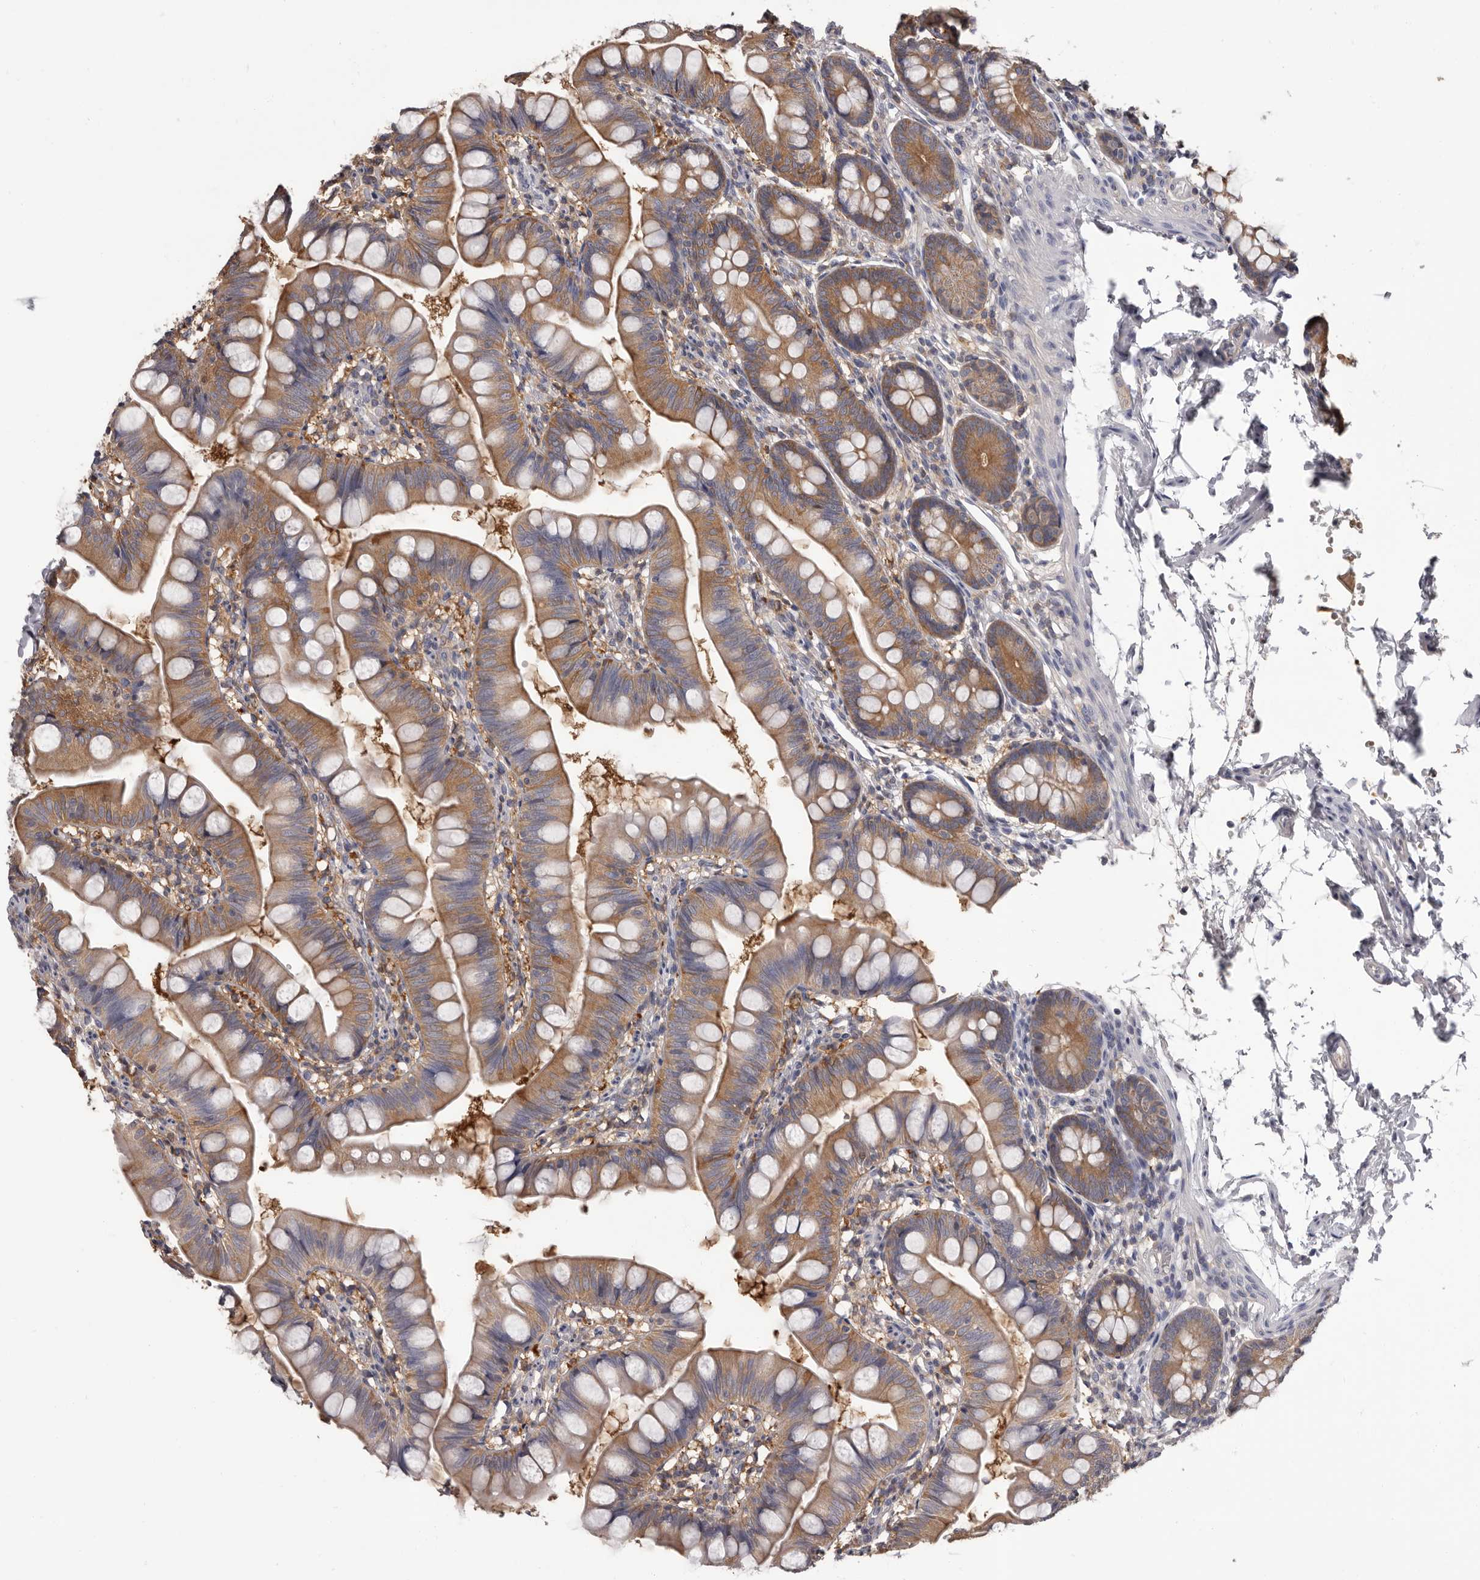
{"staining": {"intensity": "moderate", "quantity": ">75%", "location": "cytoplasmic/membranous"}, "tissue": "small intestine", "cell_type": "Glandular cells", "image_type": "normal", "snomed": [{"axis": "morphology", "description": "Normal tissue, NOS"}, {"axis": "topography", "description": "Small intestine"}], "caption": "Protein staining by IHC reveals moderate cytoplasmic/membranous staining in approximately >75% of glandular cells in benign small intestine.", "gene": "APEH", "patient": {"sex": "male", "age": 7}}